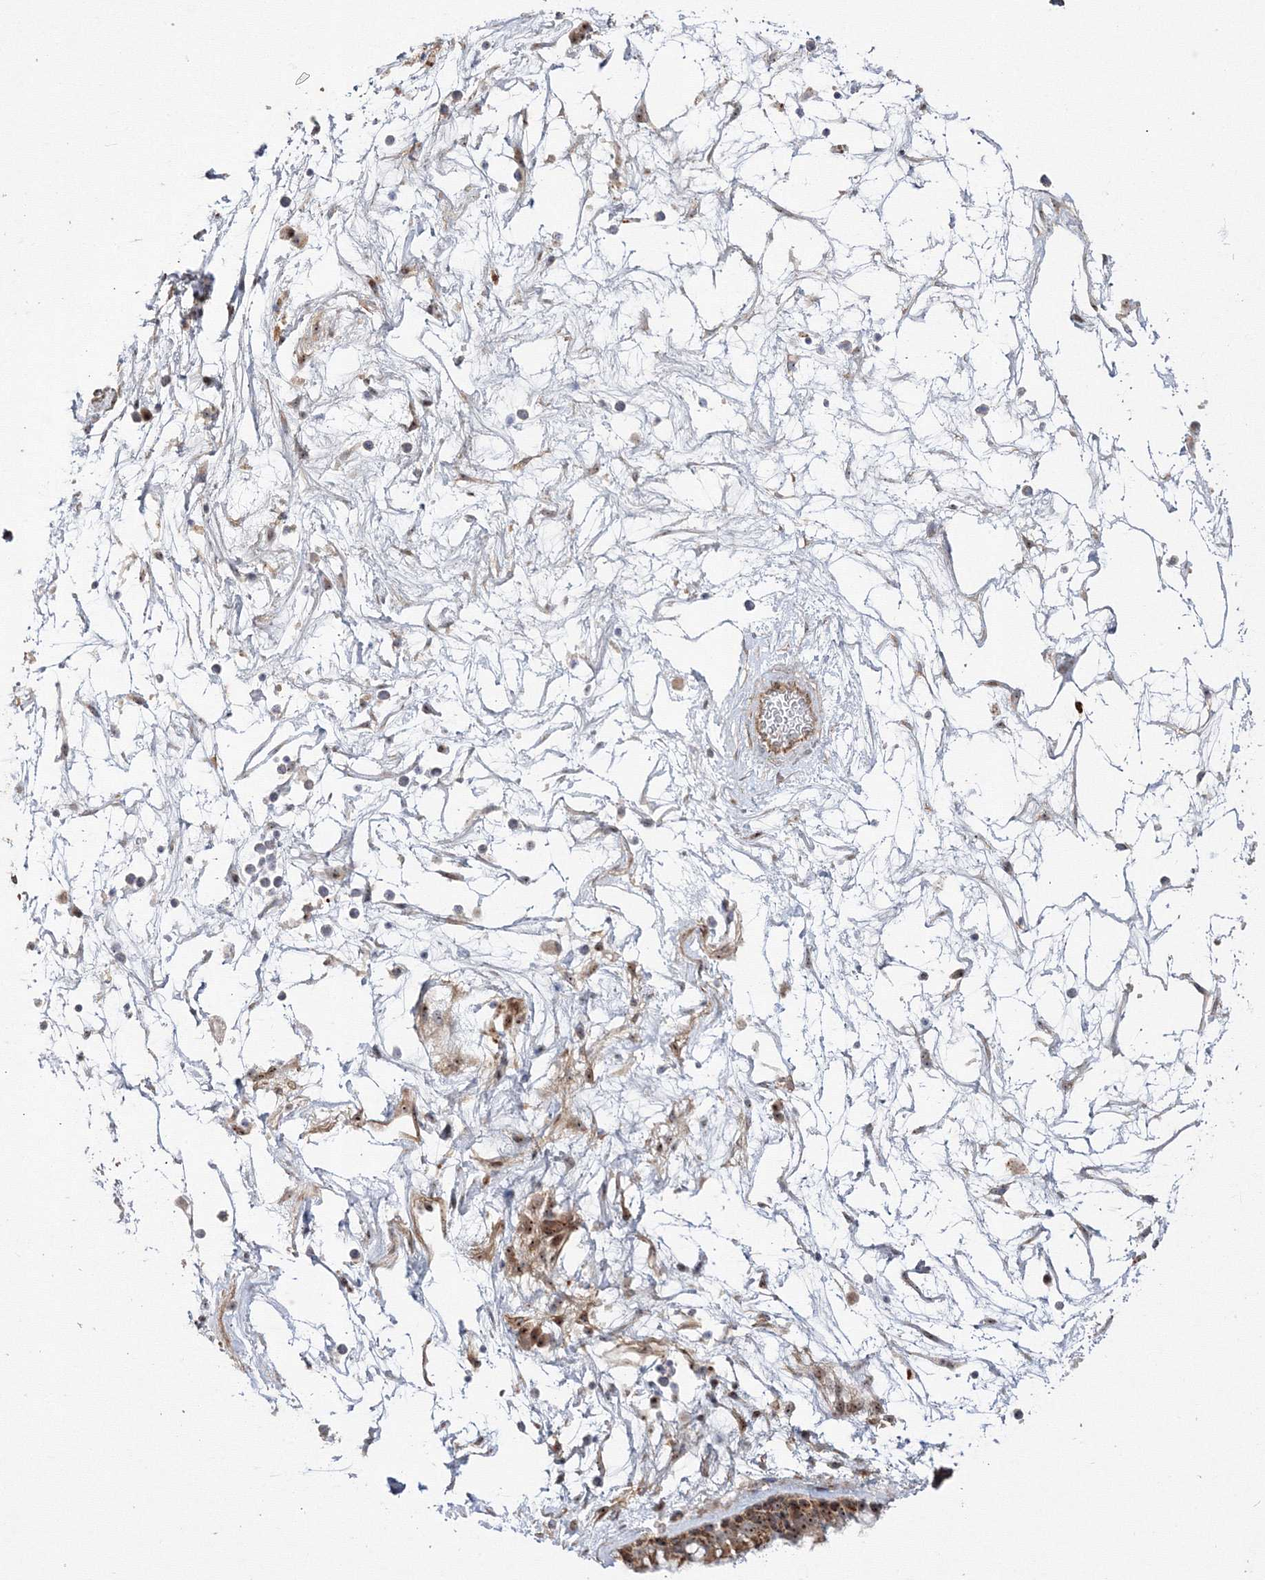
{"staining": {"intensity": "moderate", "quantity": ">75%", "location": "cytoplasmic/membranous,nuclear"}, "tissue": "nasopharynx", "cell_type": "Respiratory epithelial cells", "image_type": "normal", "snomed": [{"axis": "morphology", "description": "Normal tissue, NOS"}, {"axis": "topography", "description": "Nasopharynx"}], "caption": "A high-resolution histopathology image shows immunohistochemistry staining of benign nasopharynx, which displays moderate cytoplasmic/membranous,nuclear positivity in approximately >75% of respiratory epithelial cells. (DAB (3,3'-diaminobenzidine) IHC with brightfield microscopy, high magnification).", "gene": "NPM3", "patient": {"sex": "male", "age": 64}}